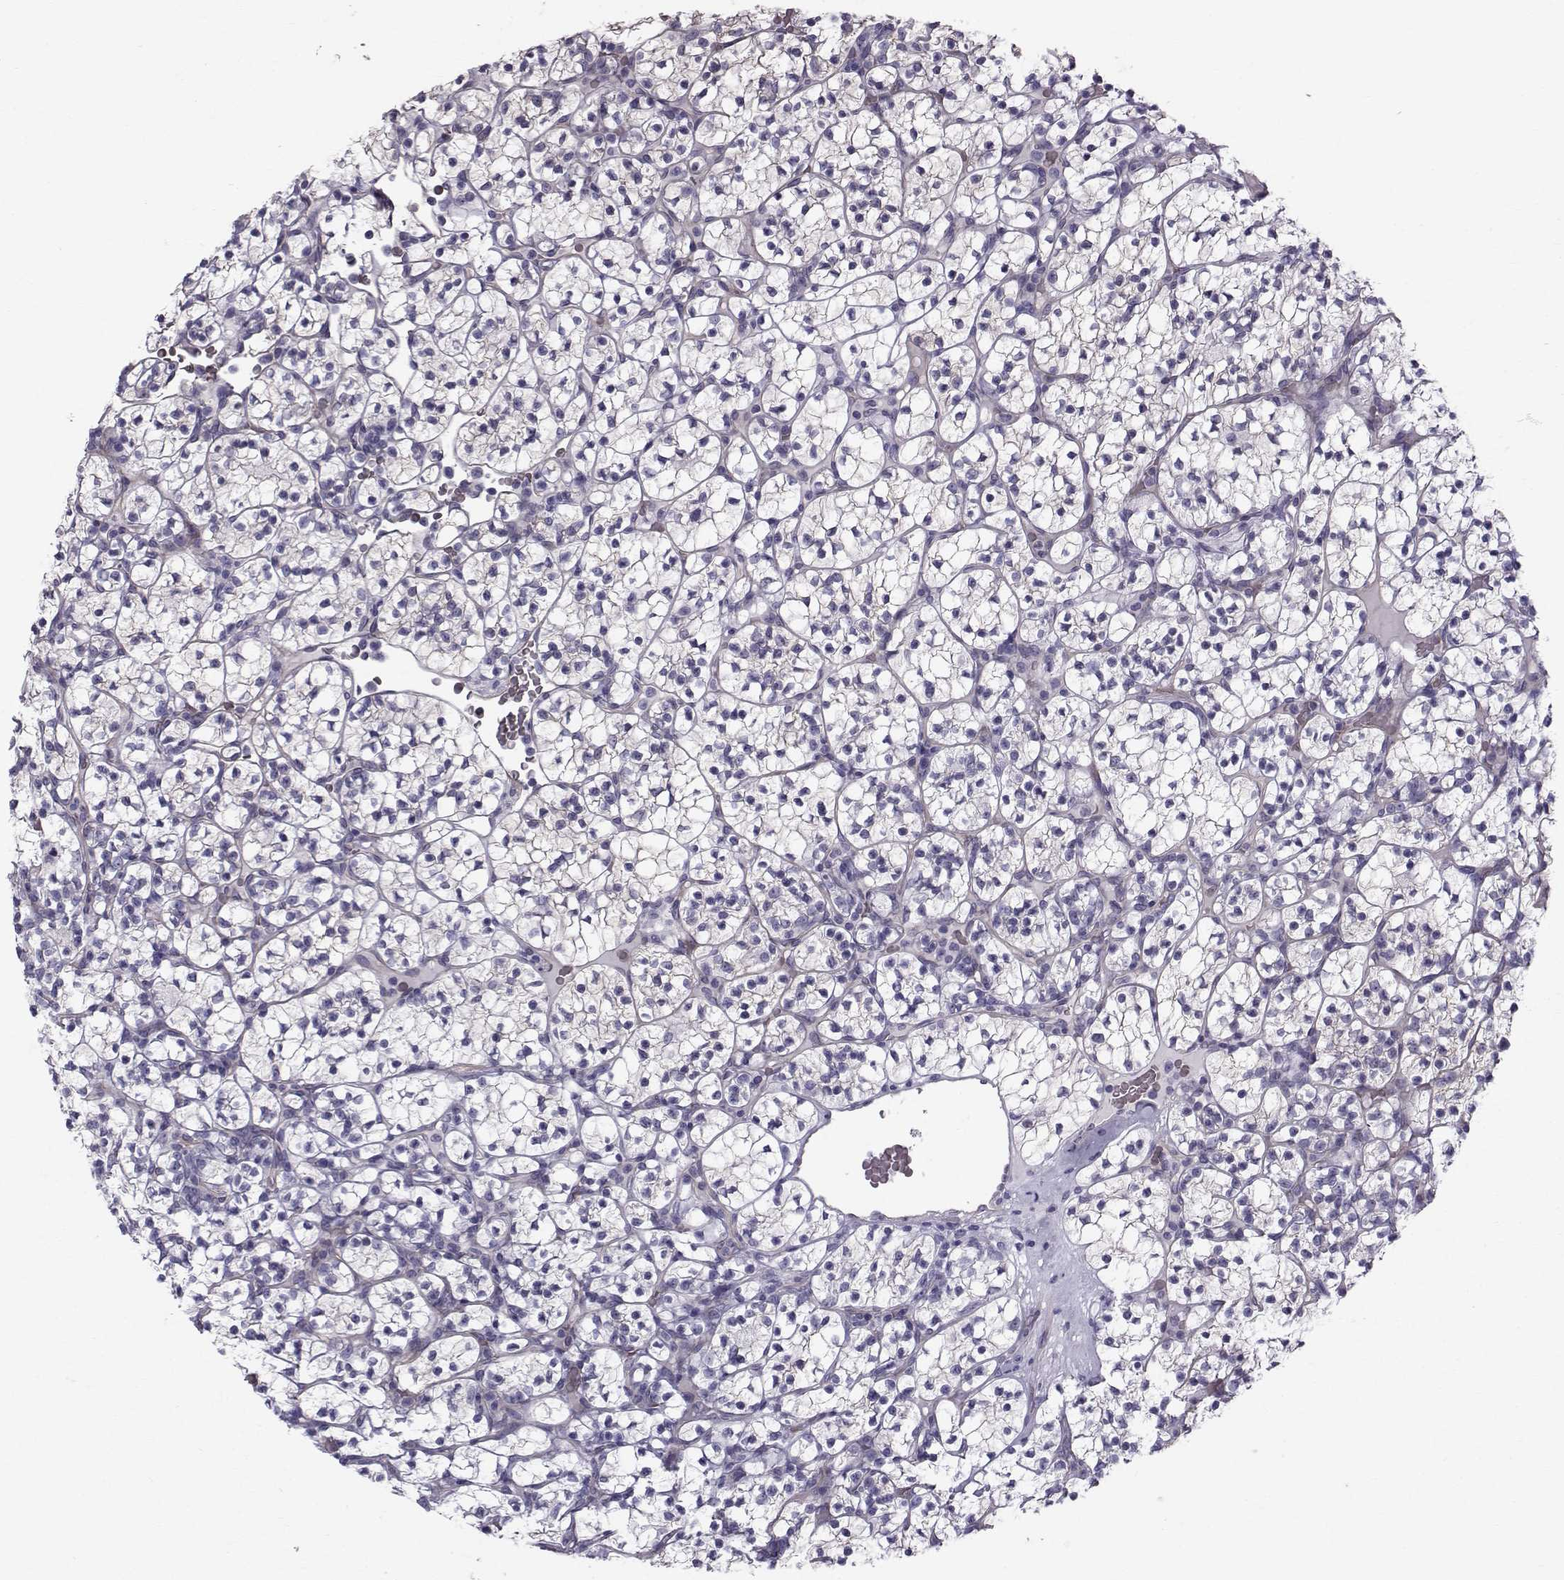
{"staining": {"intensity": "weak", "quantity": "25%-75%", "location": "cytoplasmic/membranous"}, "tissue": "renal cancer", "cell_type": "Tumor cells", "image_type": "cancer", "snomed": [{"axis": "morphology", "description": "Adenocarcinoma, NOS"}, {"axis": "topography", "description": "Kidney"}], "caption": "A low amount of weak cytoplasmic/membranous positivity is identified in about 25%-75% of tumor cells in adenocarcinoma (renal) tissue. The staining is performed using DAB (3,3'-diaminobenzidine) brown chromogen to label protein expression. The nuclei are counter-stained blue using hematoxylin.", "gene": "QPCT", "patient": {"sex": "female", "age": 89}}